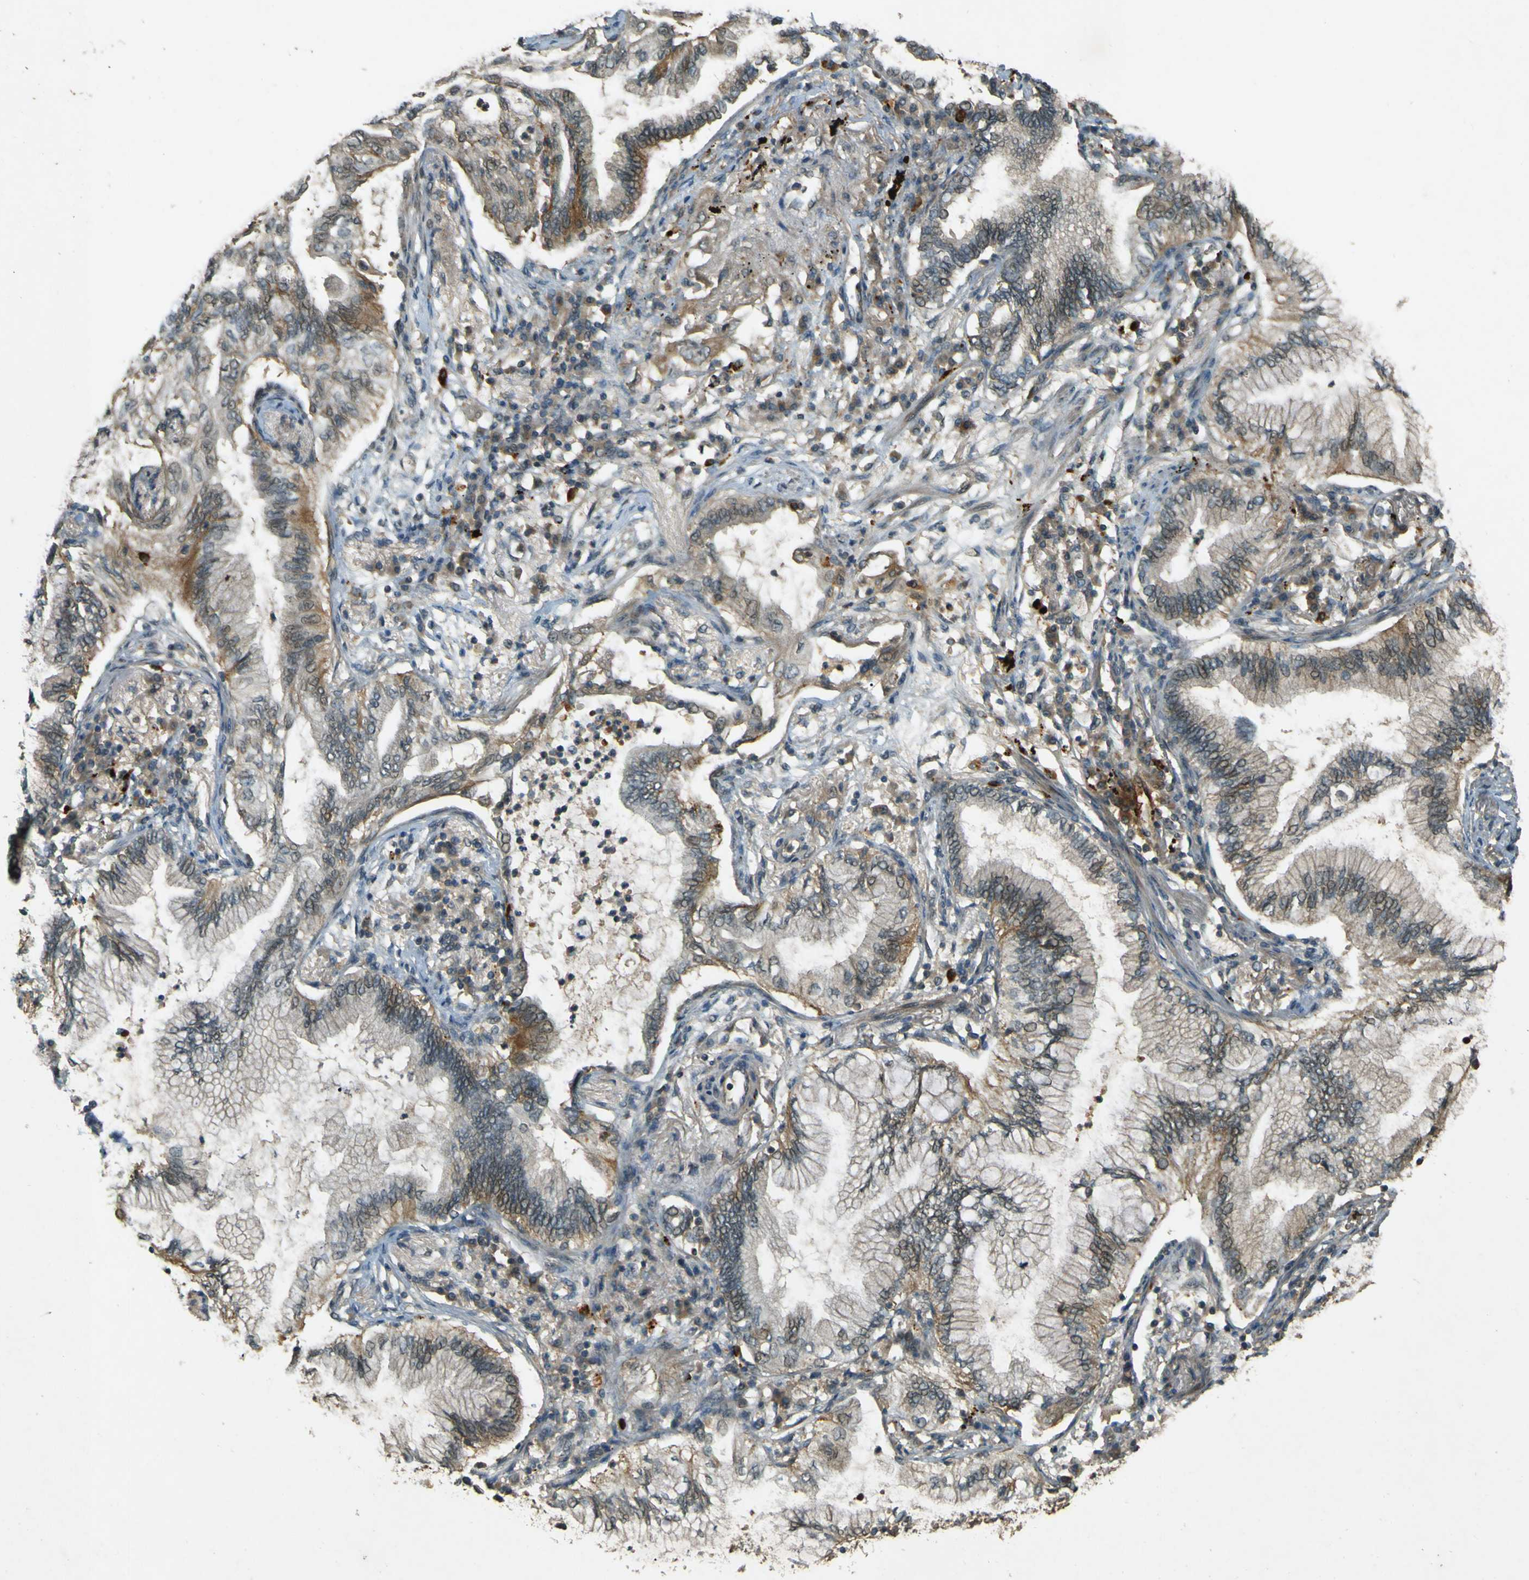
{"staining": {"intensity": "weak", "quantity": ">75%", "location": "cytoplasmic/membranous"}, "tissue": "lung cancer", "cell_type": "Tumor cells", "image_type": "cancer", "snomed": [{"axis": "morphology", "description": "Normal tissue, NOS"}, {"axis": "morphology", "description": "Adenocarcinoma, NOS"}, {"axis": "topography", "description": "Bronchus"}, {"axis": "topography", "description": "Lung"}], "caption": "Immunohistochemistry of lung cancer reveals low levels of weak cytoplasmic/membranous expression in approximately >75% of tumor cells.", "gene": "MPDZ", "patient": {"sex": "female", "age": 70}}